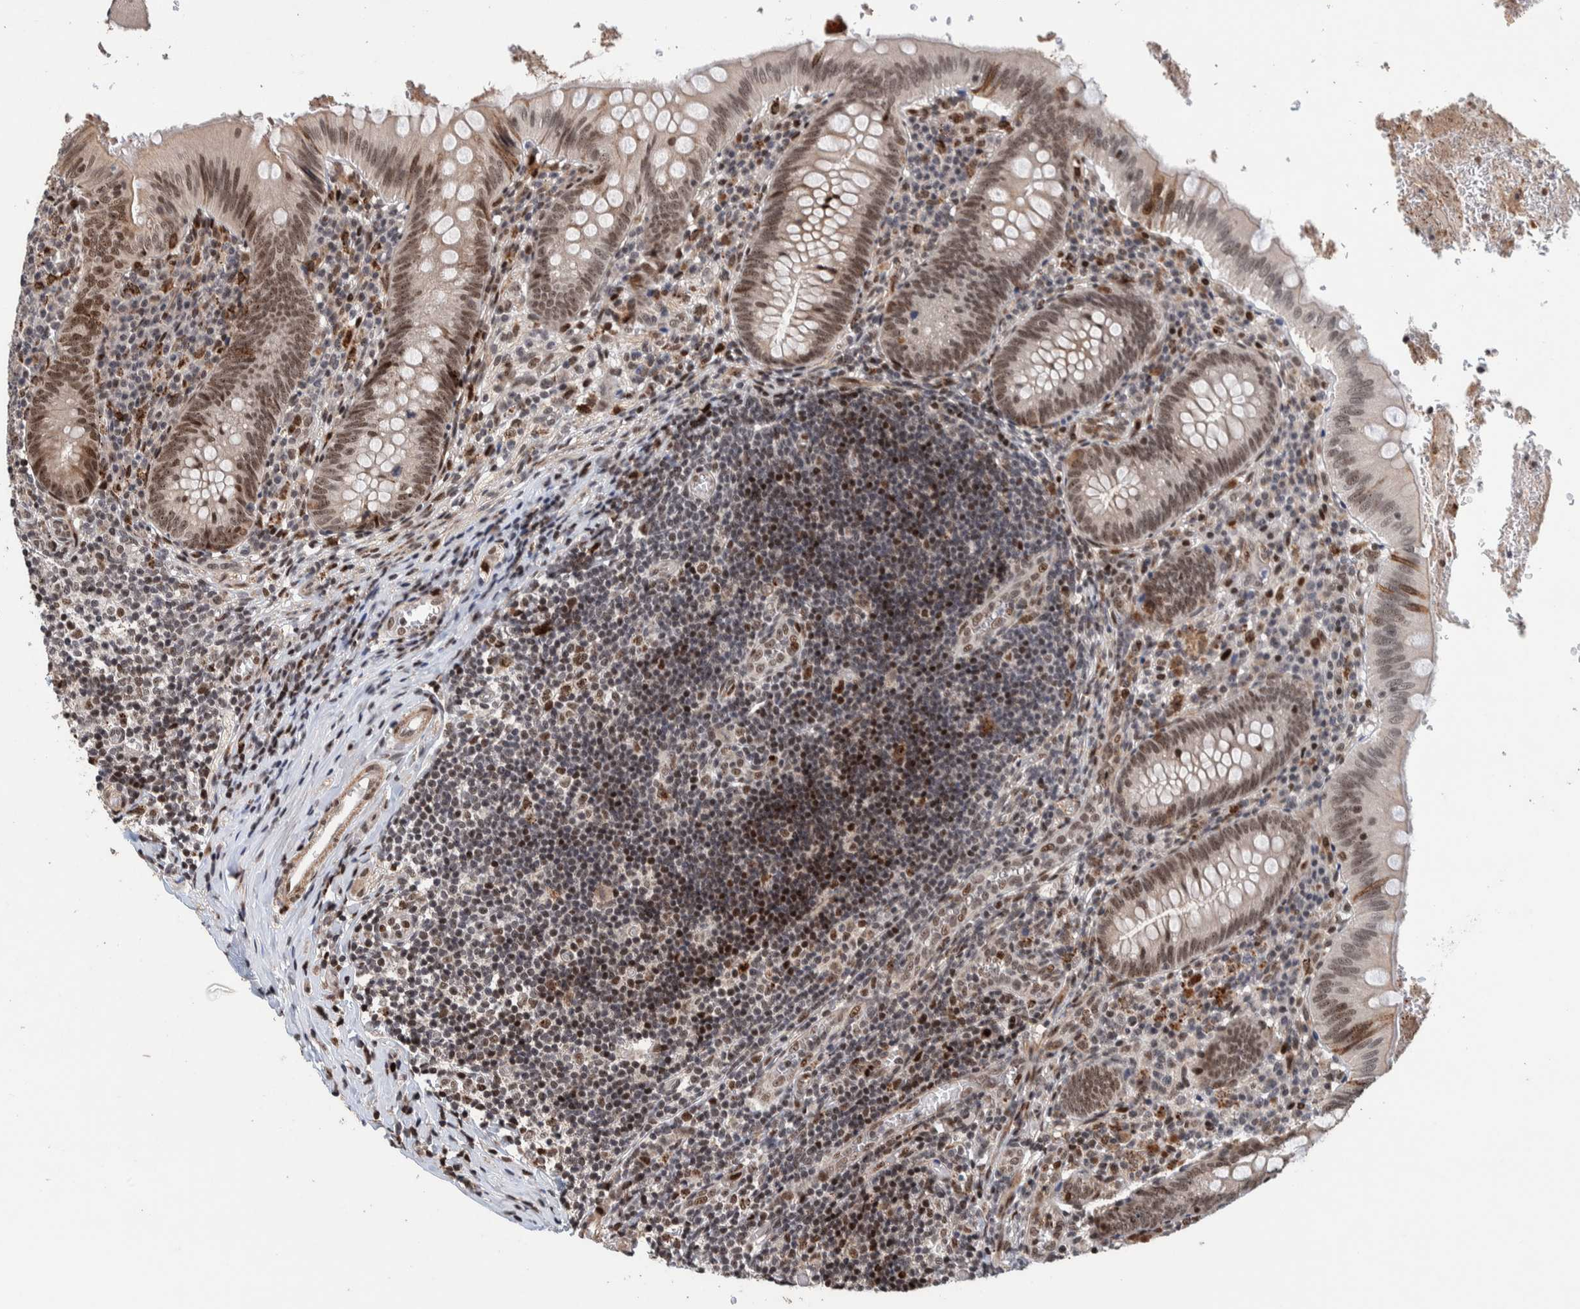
{"staining": {"intensity": "moderate", "quantity": "25%-75%", "location": "nuclear"}, "tissue": "appendix", "cell_type": "Glandular cells", "image_type": "normal", "snomed": [{"axis": "morphology", "description": "Normal tissue, NOS"}, {"axis": "topography", "description": "Appendix"}], "caption": "IHC image of unremarkable appendix stained for a protein (brown), which shows medium levels of moderate nuclear positivity in approximately 25%-75% of glandular cells.", "gene": "CHD4", "patient": {"sex": "male", "age": 8}}